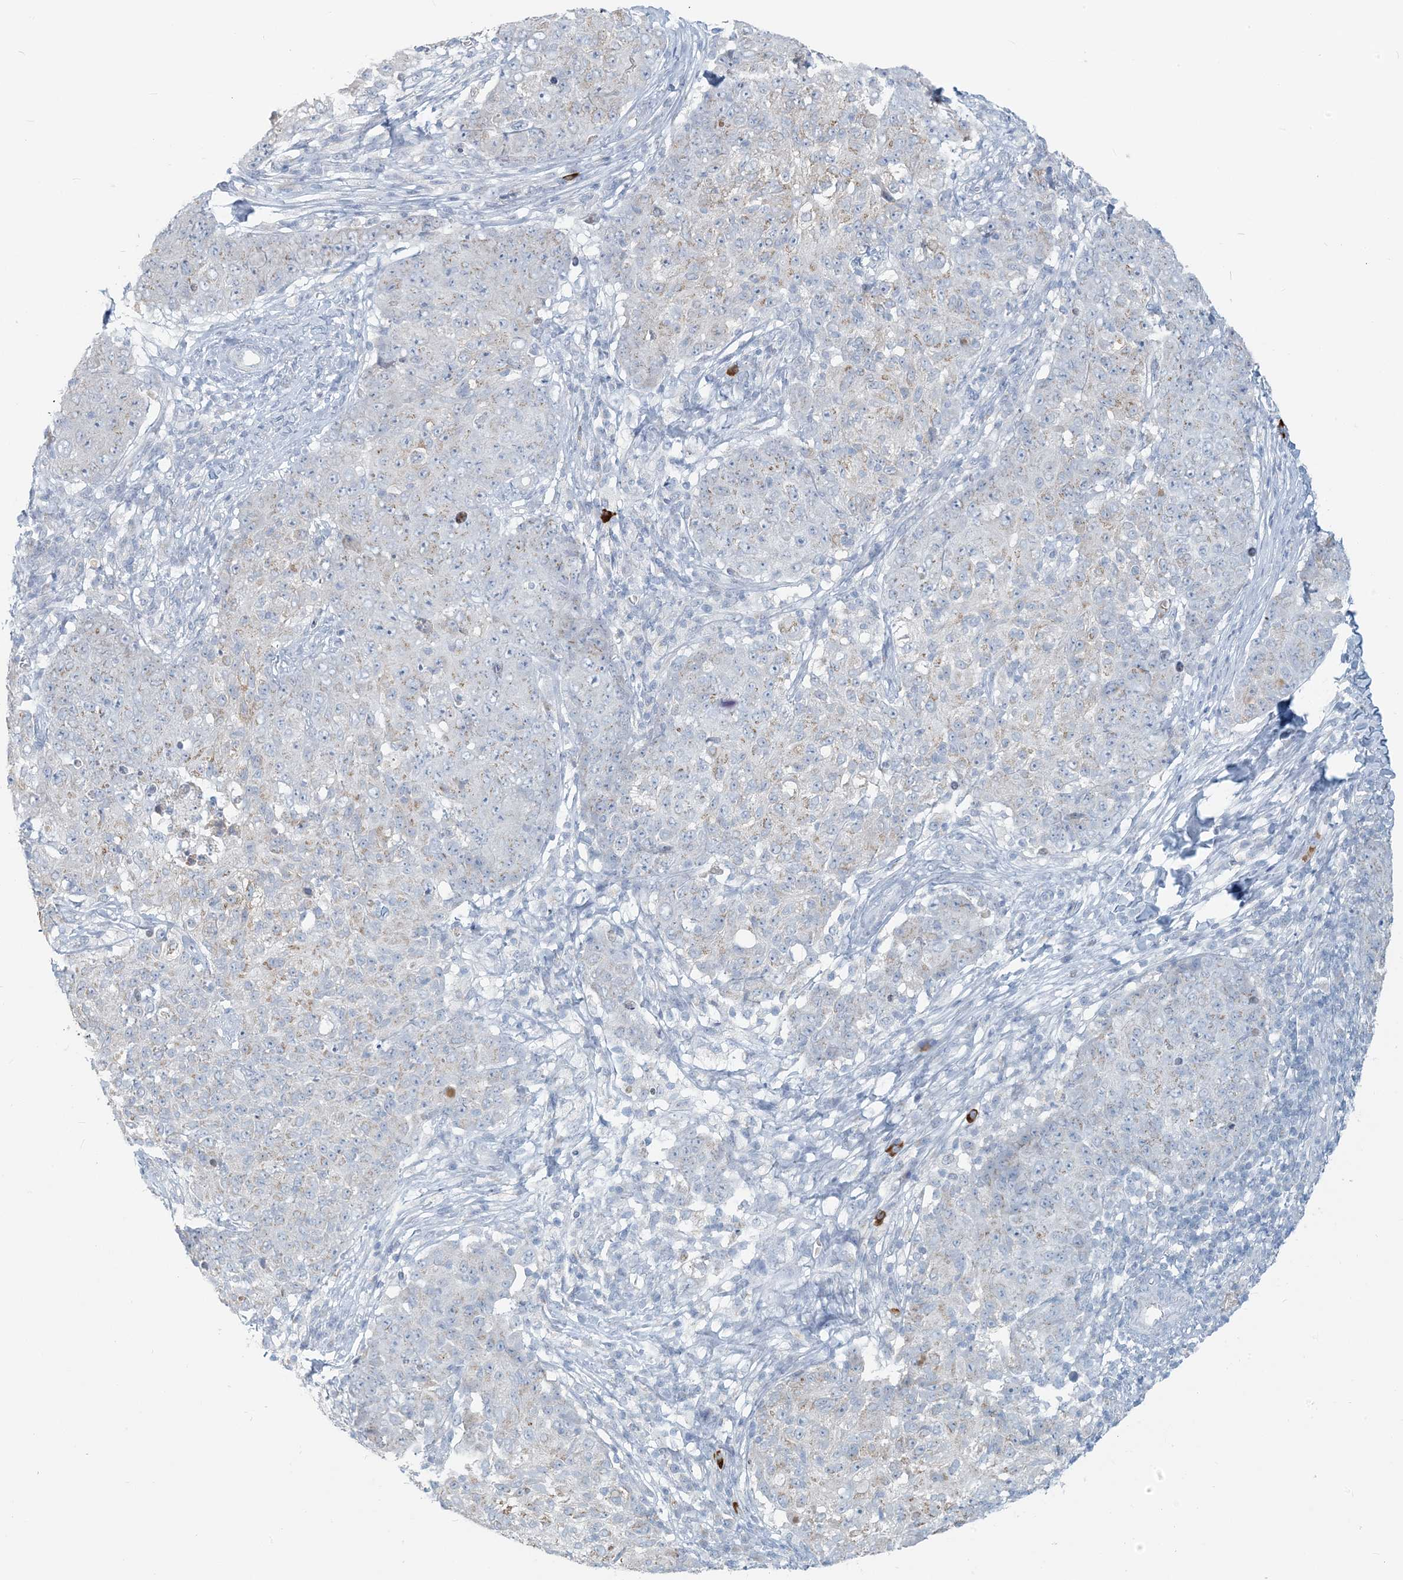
{"staining": {"intensity": "weak", "quantity": "25%-75%", "location": "cytoplasmic/membranous"}, "tissue": "ovarian cancer", "cell_type": "Tumor cells", "image_type": "cancer", "snomed": [{"axis": "morphology", "description": "Carcinoma, endometroid"}, {"axis": "topography", "description": "Ovary"}], "caption": "Weak cytoplasmic/membranous protein staining is identified in about 25%-75% of tumor cells in ovarian cancer. The staining was performed using DAB (3,3'-diaminobenzidine), with brown indicating positive protein expression. Nuclei are stained blue with hematoxylin.", "gene": "SCML1", "patient": {"sex": "female", "age": 42}}